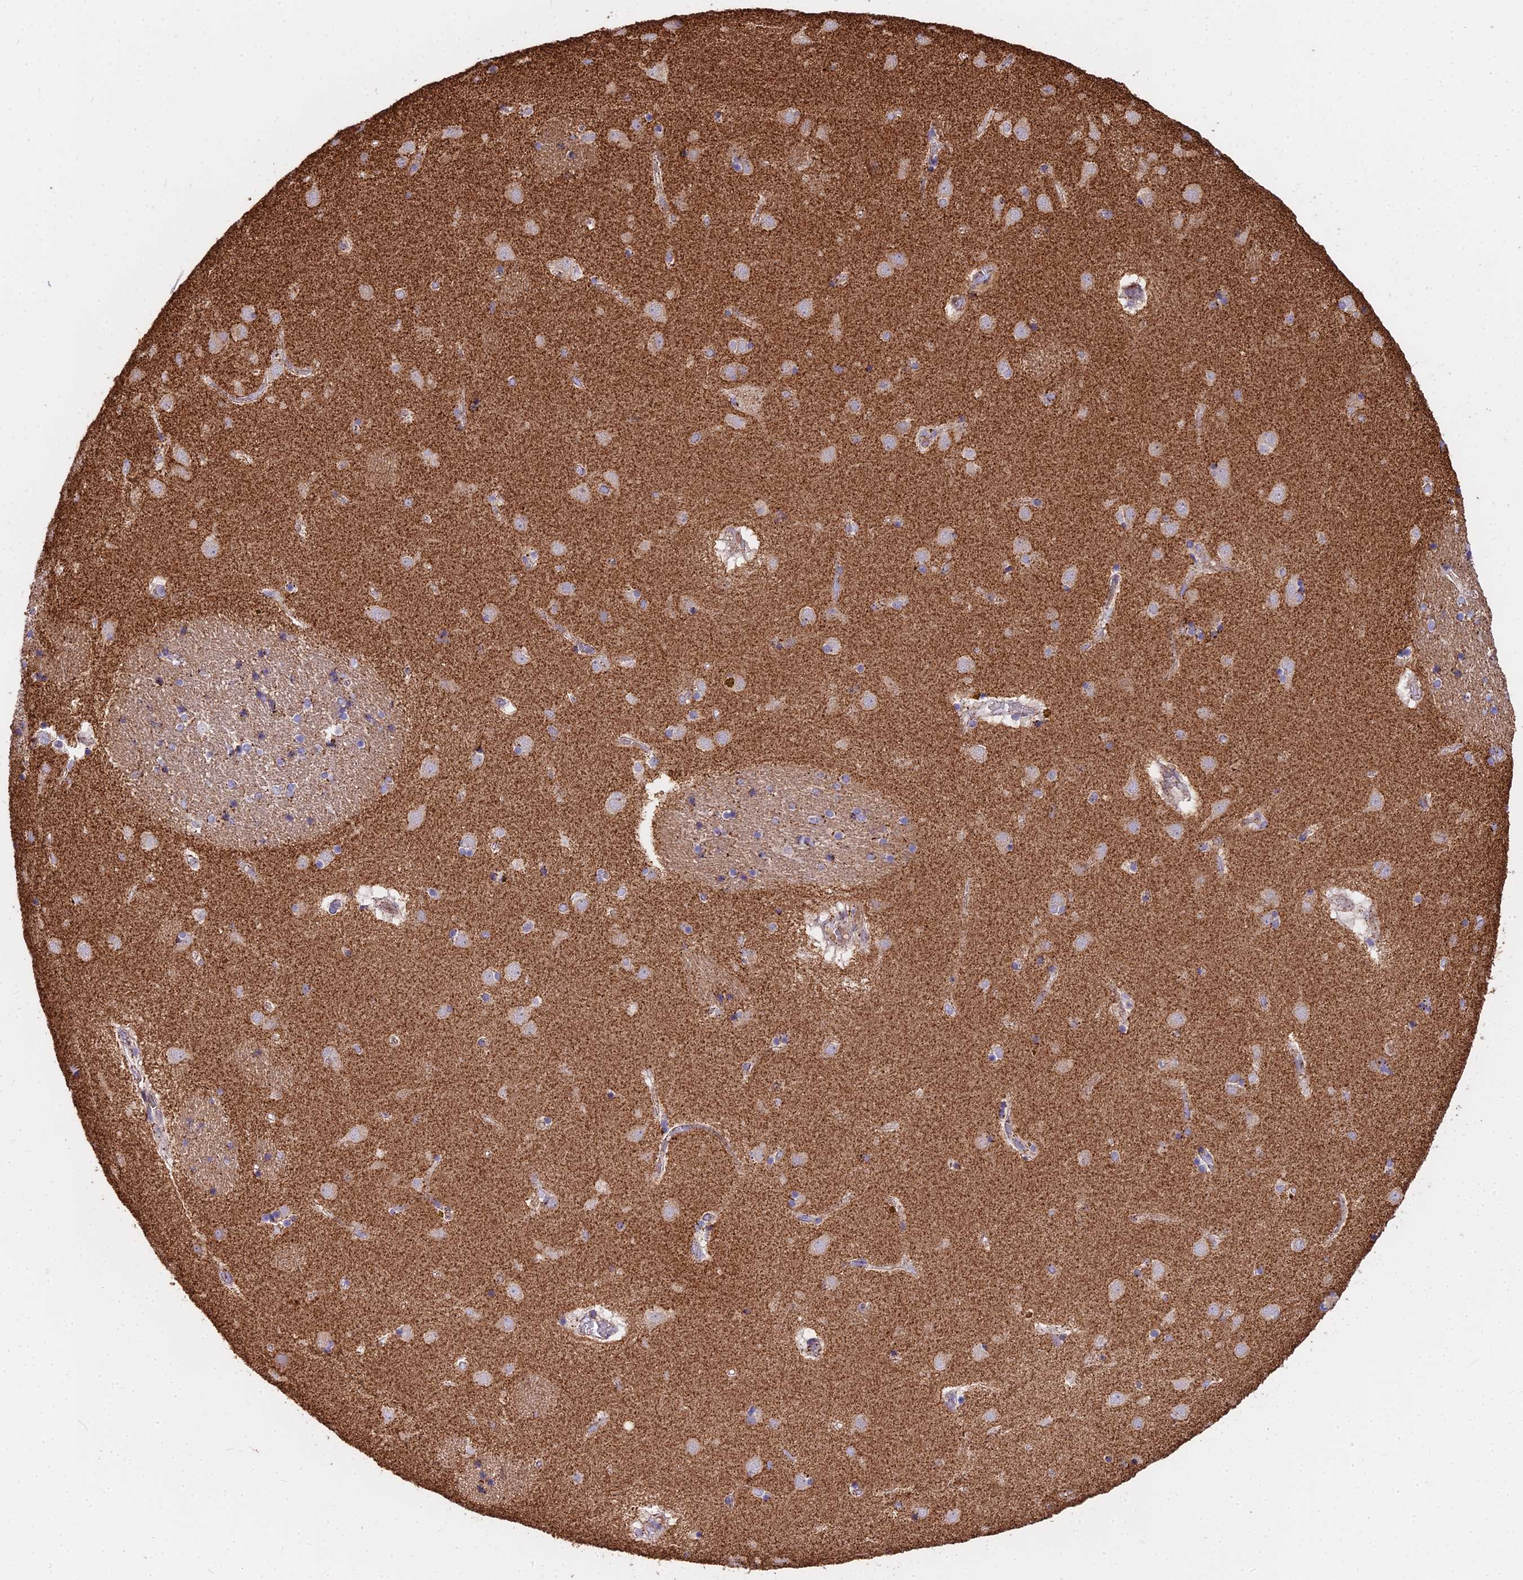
{"staining": {"intensity": "negative", "quantity": "none", "location": "none"}, "tissue": "caudate", "cell_type": "Glial cells", "image_type": "normal", "snomed": [{"axis": "morphology", "description": "Normal tissue, NOS"}, {"axis": "topography", "description": "Lateral ventricle wall"}], "caption": "Immunohistochemistry micrograph of benign caudate: caudate stained with DAB exhibits no significant protein positivity in glial cells.", "gene": "FRMPD1", "patient": {"sex": "male", "age": 70}}